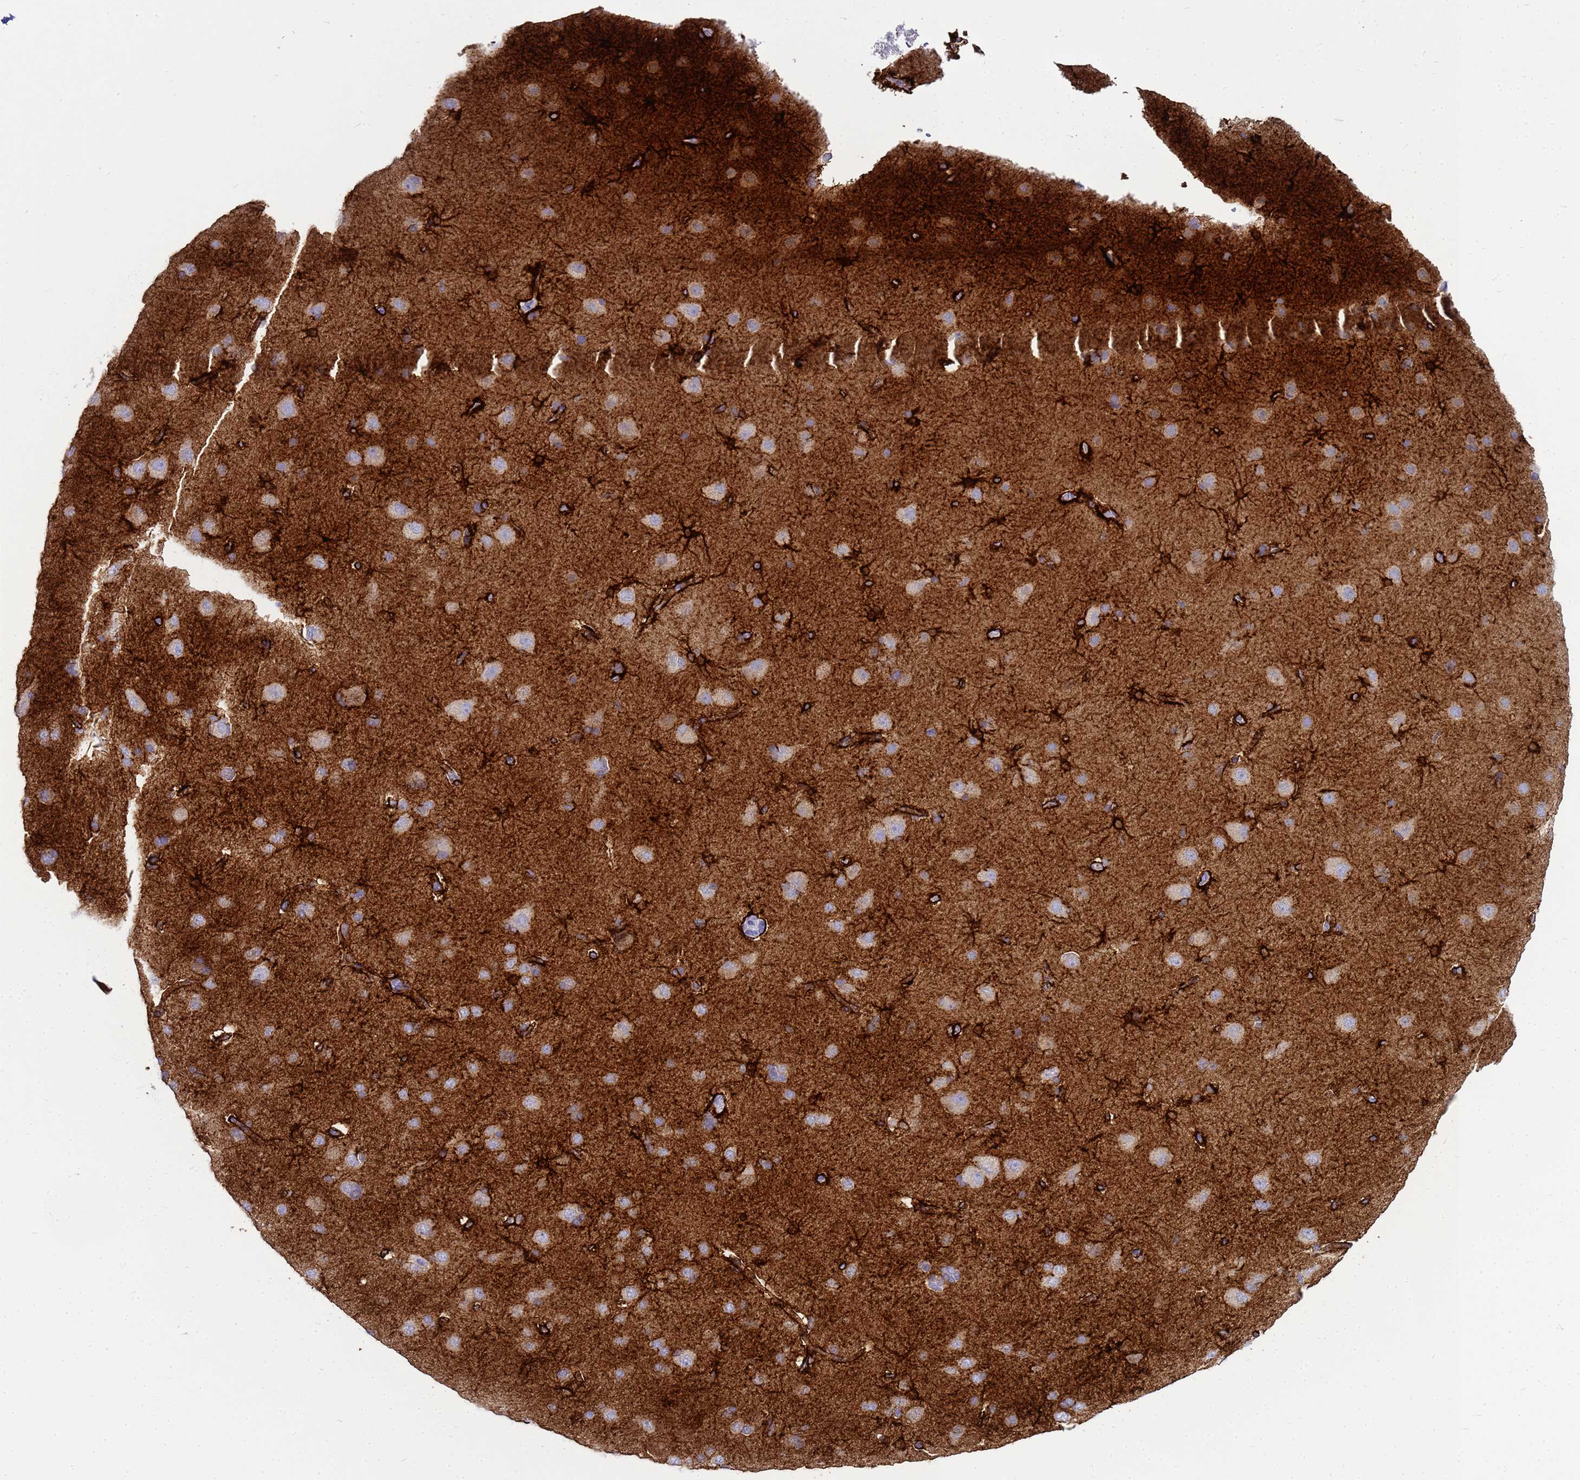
{"staining": {"intensity": "strong", "quantity": "<25%", "location": "cytoplasmic/membranous"}, "tissue": "cerebral cortex", "cell_type": "Endothelial cells", "image_type": "normal", "snomed": [{"axis": "morphology", "description": "Normal tissue, NOS"}, {"axis": "topography", "description": "Cerebral cortex"}], "caption": "Normal cerebral cortex was stained to show a protein in brown. There is medium levels of strong cytoplasmic/membranous expression in approximately <25% of endothelial cells. (Stains: DAB (3,3'-diaminobenzidine) in brown, nuclei in blue, Microscopy: brightfield microscopy at high magnification).", "gene": "CKB", "patient": {"sex": "male", "age": 62}}